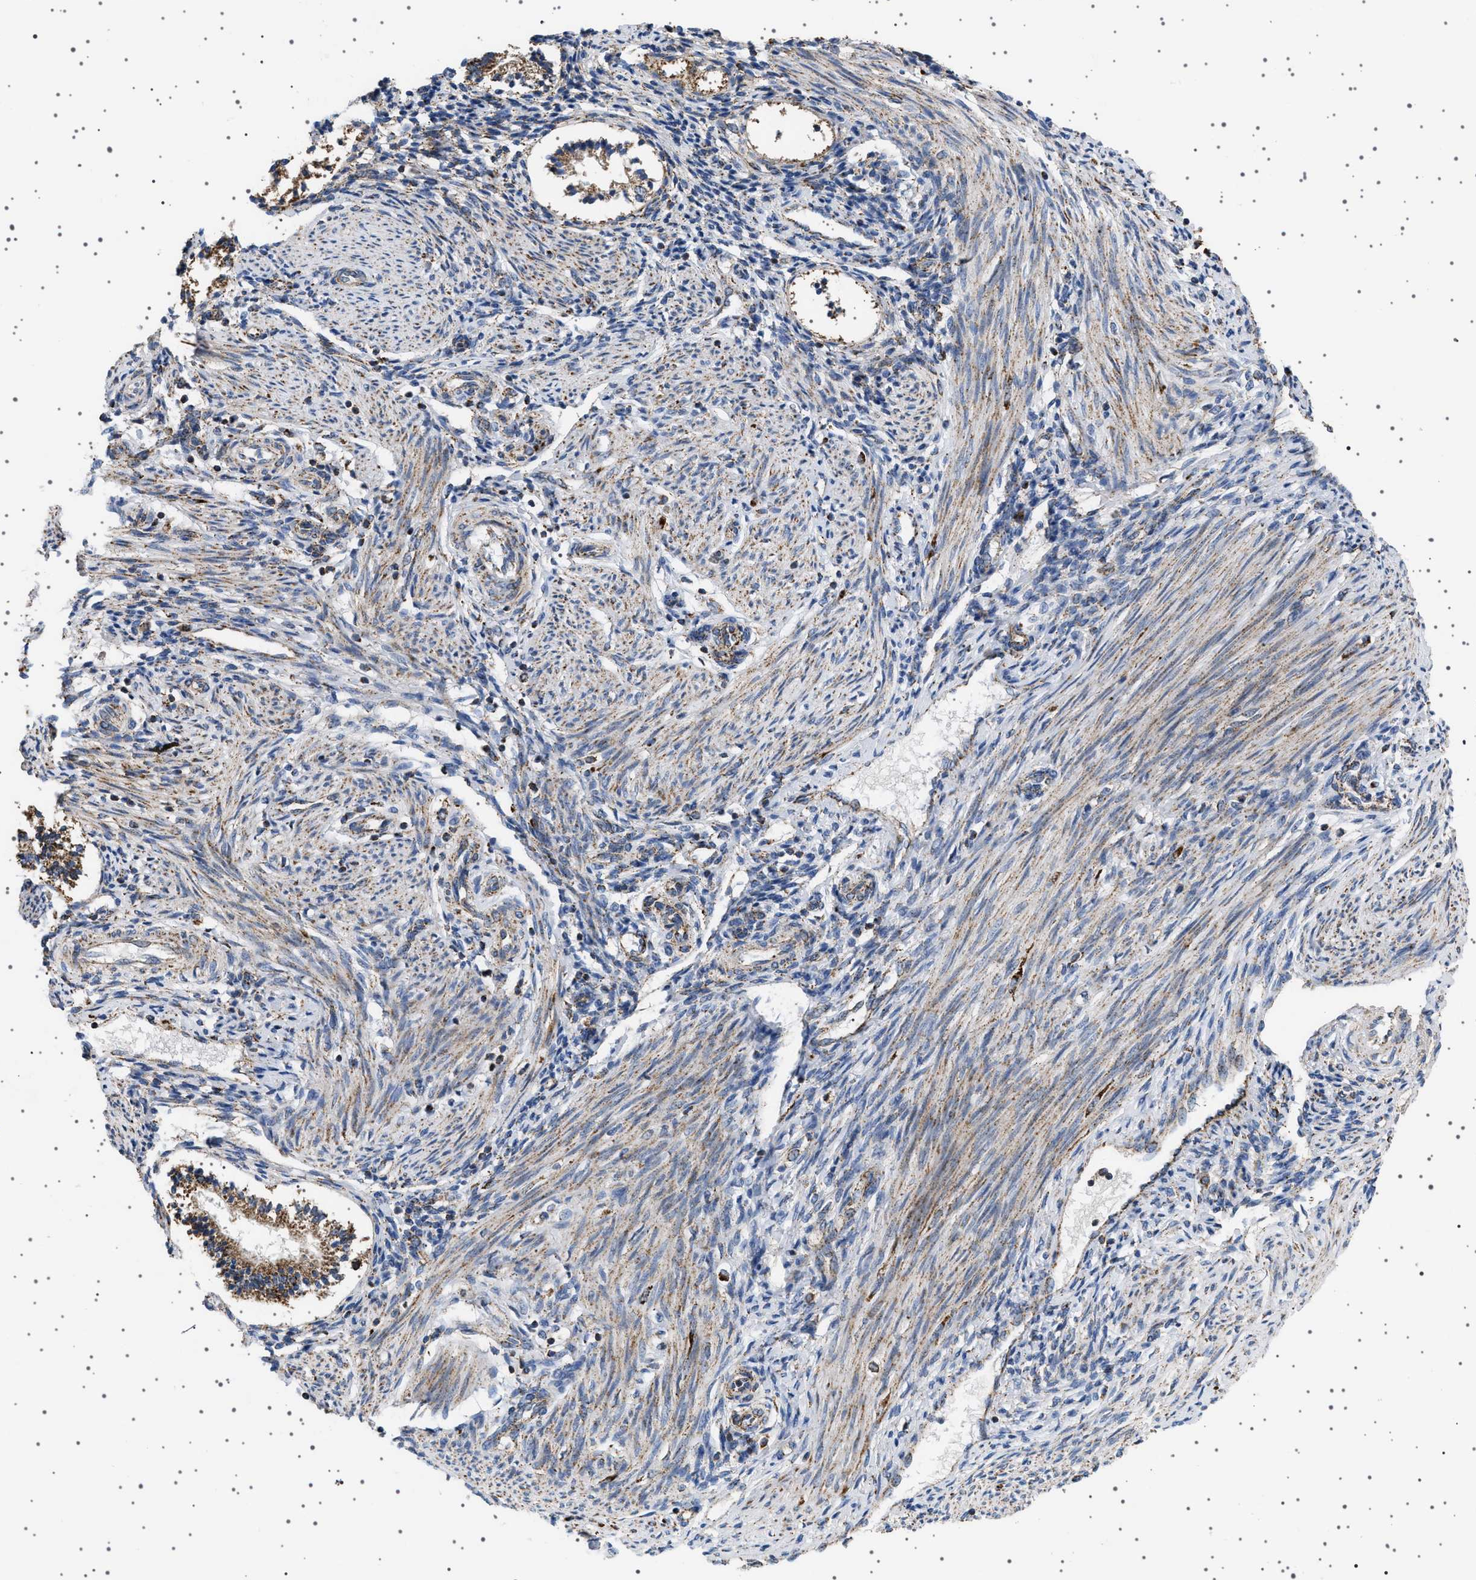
{"staining": {"intensity": "negative", "quantity": "none", "location": "none"}, "tissue": "endometrium", "cell_type": "Cells in endometrial stroma", "image_type": "normal", "snomed": [{"axis": "morphology", "description": "Normal tissue, NOS"}, {"axis": "topography", "description": "Endometrium"}], "caption": "Immunohistochemical staining of benign human endometrium displays no significant positivity in cells in endometrial stroma.", "gene": "UBXN8", "patient": {"sex": "female", "age": 42}}